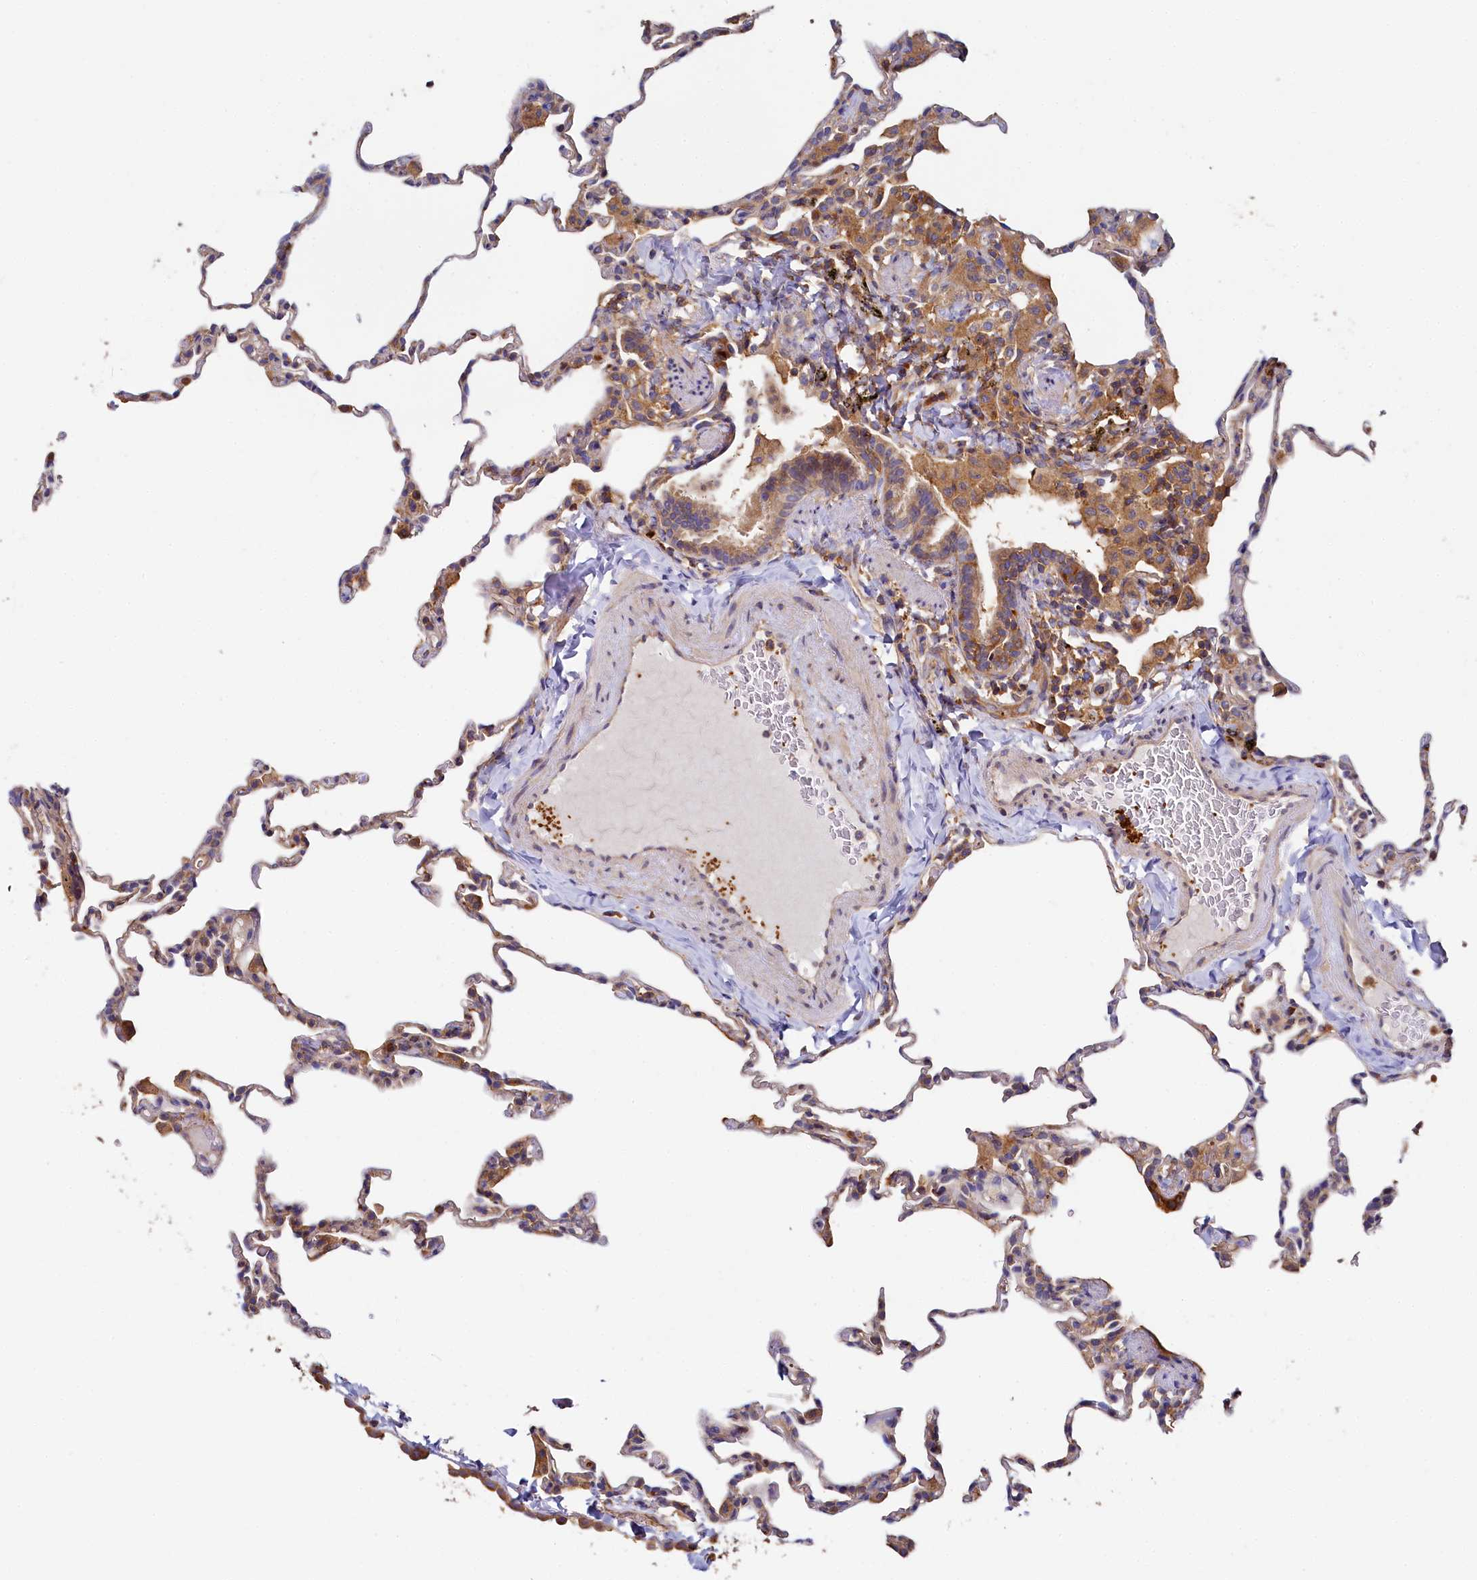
{"staining": {"intensity": "moderate", "quantity": "<25%", "location": "cytoplasmic/membranous"}, "tissue": "lung", "cell_type": "Alveolar cells", "image_type": "normal", "snomed": [{"axis": "morphology", "description": "Normal tissue, NOS"}, {"axis": "topography", "description": "Lung"}], "caption": "A high-resolution histopathology image shows immunohistochemistry (IHC) staining of normal lung, which demonstrates moderate cytoplasmic/membranous staining in about <25% of alveolar cells.", "gene": "PPIP5K1", "patient": {"sex": "male", "age": 20}}